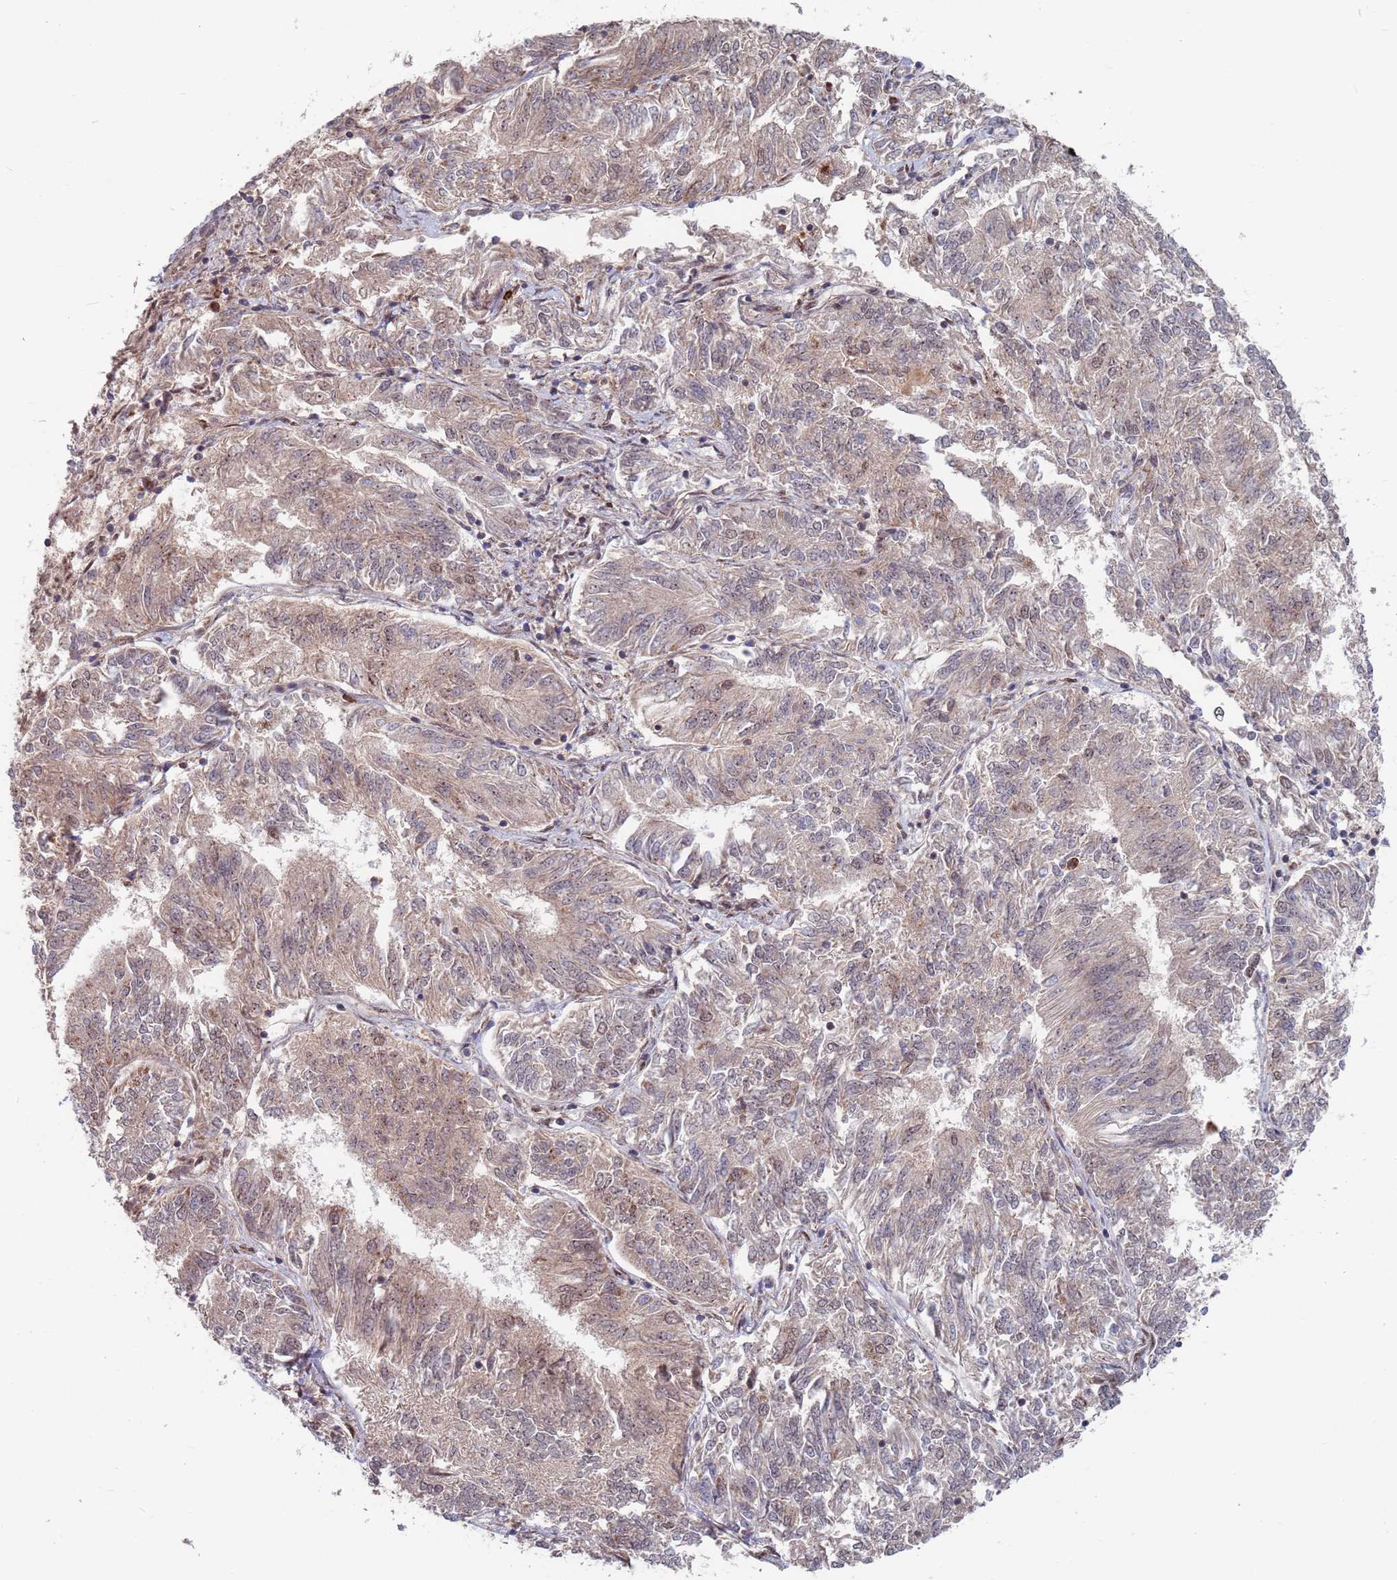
{"staining": {"intensity": "weak", "quantity": "<25%", "location": "cytoplasmic/membranous,nuclear"}, "tissue": "endometrial cancer", "cell_type": "Tumor cells", "image_type": "cancer", "snomed": [{"axis": "morphology", "description": "Adenocarcinoma, NOS"}, {"axis": "topography", "description": "Endometrium"}], "caption": "An image of human endometrial cancer is negative for staining in tumor cells.", "gene": "RPP25", "patient": {"sex": "female", "age": 58}}